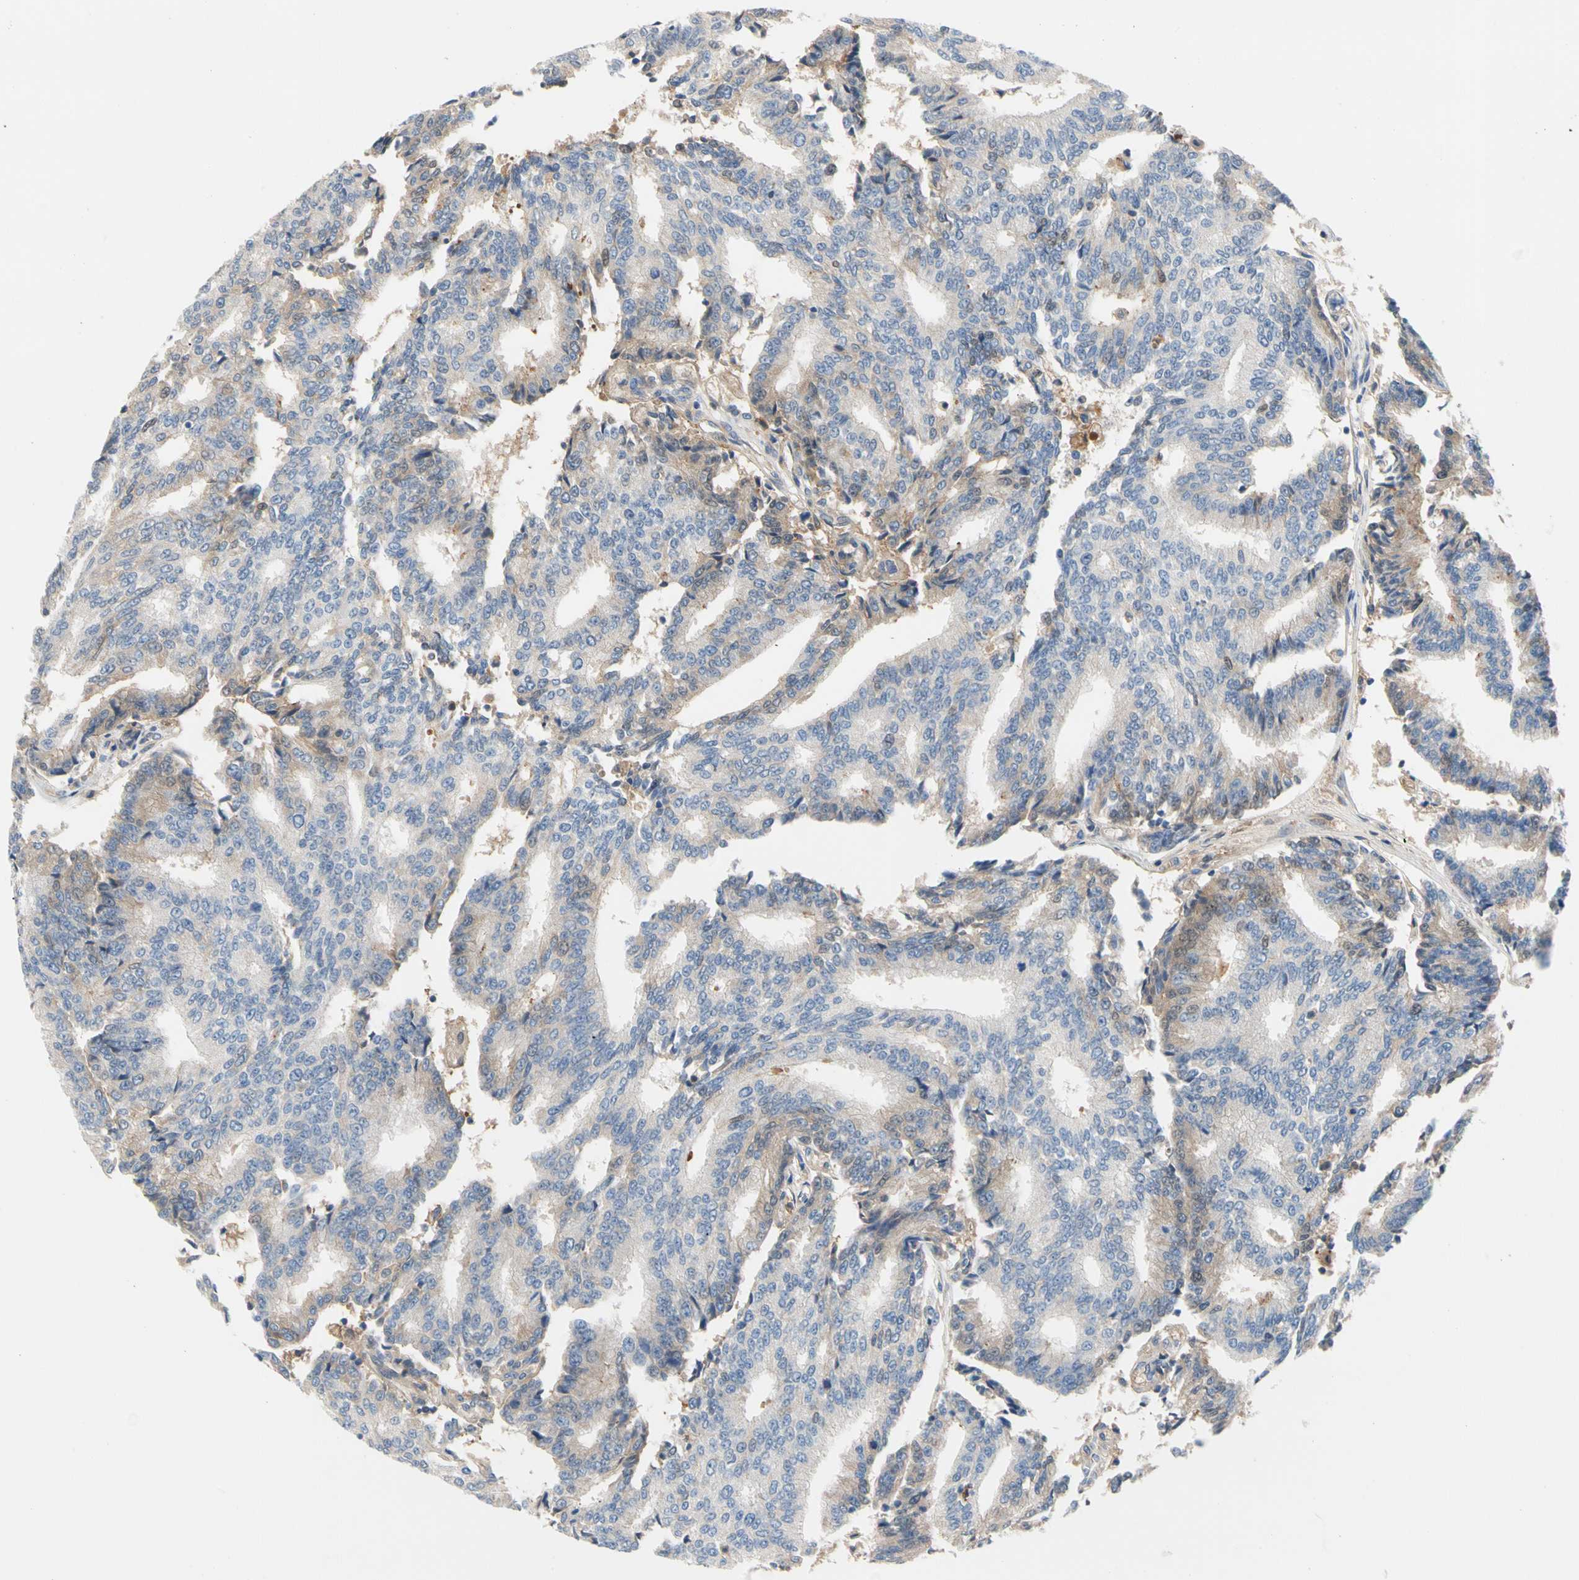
{"staining": {"intensity": "weak", "quantity": "<25%", "location": "cytoplasmic/membranous"}, "tissue": "prostate cancer", "cell_type": "Tumor cells", "image_type": "cancer", "snomed": [{"axis": "morphology", "description": "Adenocarcinoma, High grade"}, {"axis": "topography", "description": "Prostate"}], "caption": "Photomicrograph shows no significant protein staining in tumor cells of prostate cancer (adenocarcinoma (high-grade)).", "gene": "ENTREP3", "patient": {"sex": "male", "age": 55}}